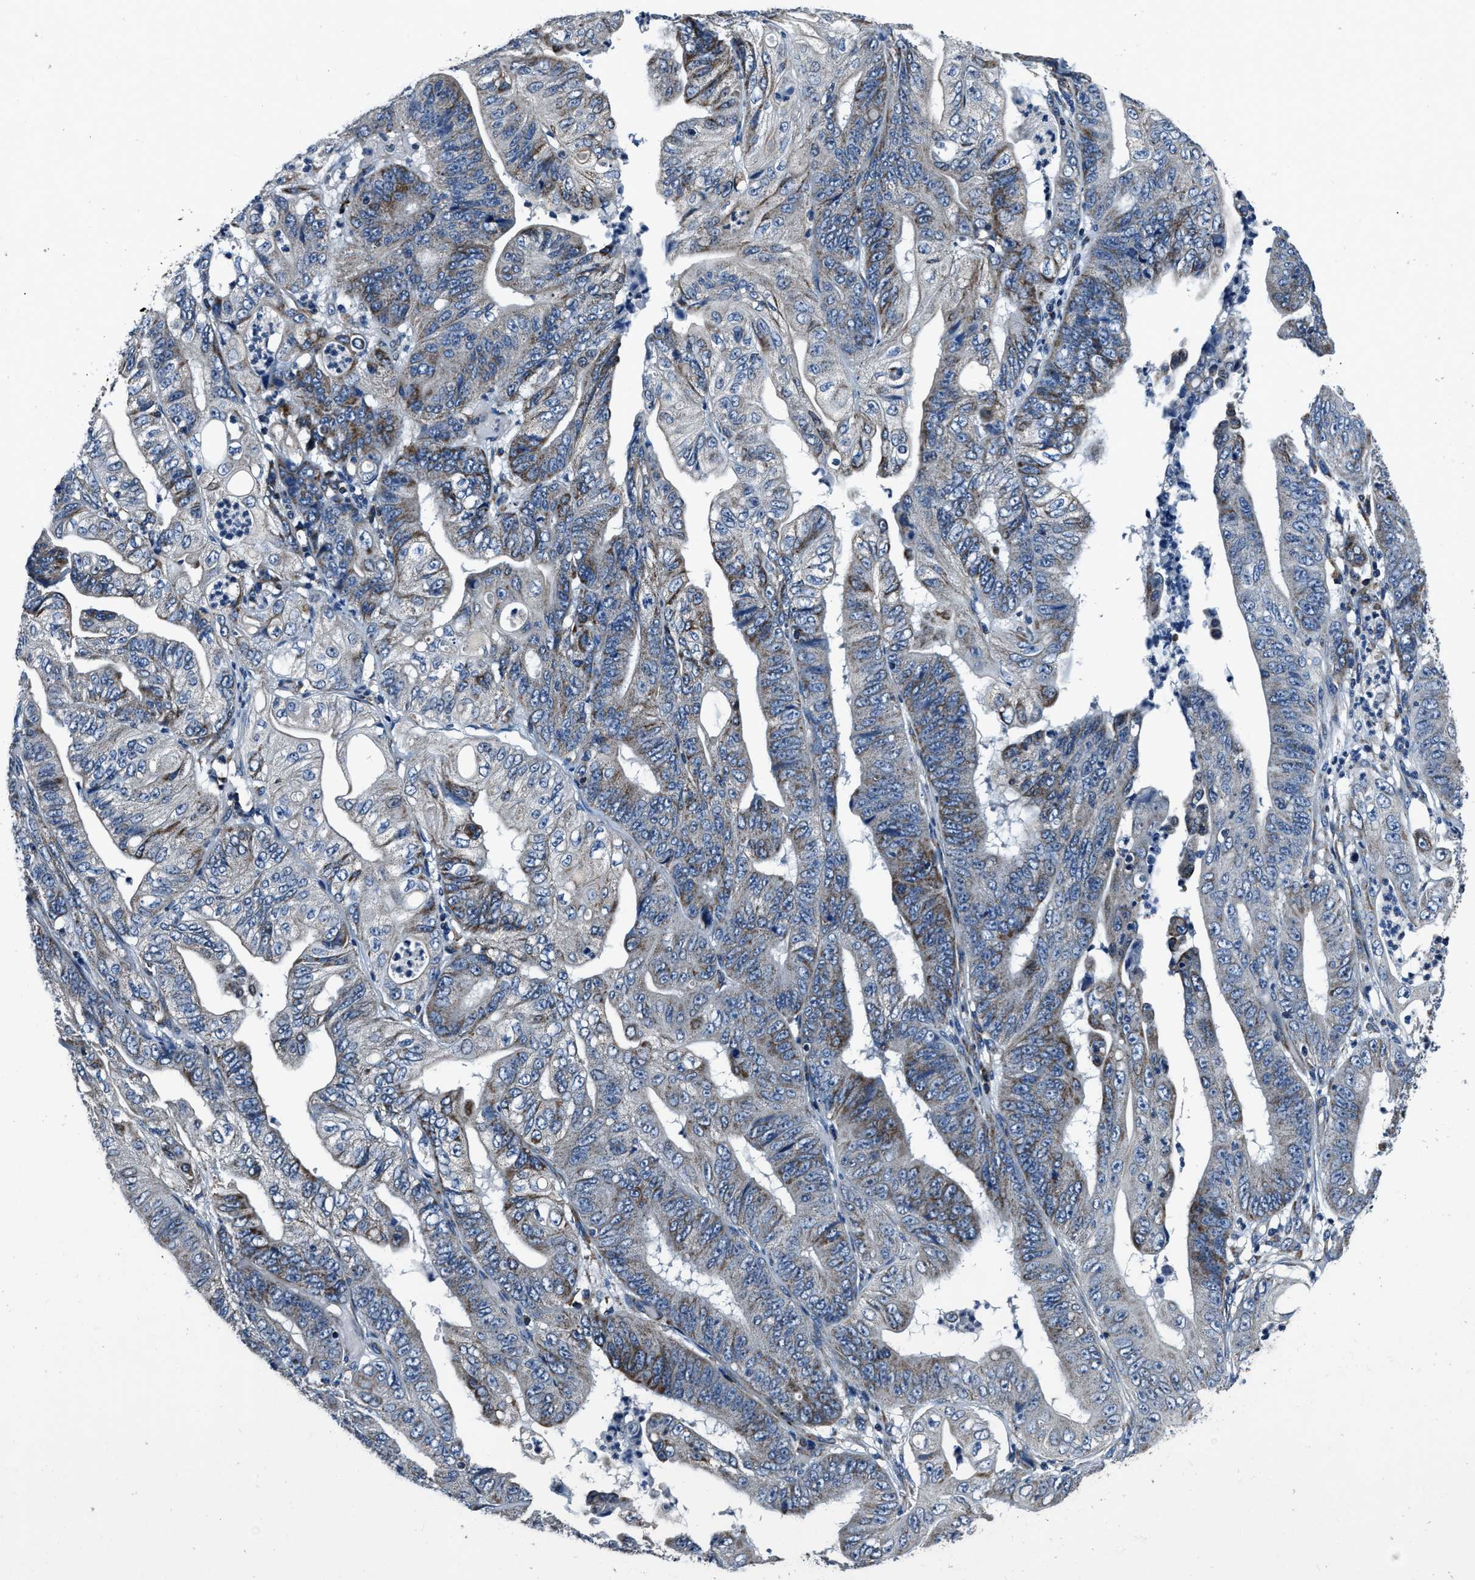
{"staining": {"intensity": "weak", "quantity": "<25%", "location": "cytoplasmic/membranous"}, "tissue": "stomach cancer", "cell_type": "Tumor cells", "image_type": "cancer", "snomed": [{"axis": "morphology", "description": "Adenocarcinoma, NOS"}, {"axis": "topography", "description": "Stomach"}], "caption": "Stomach cancer stained for a protein using immunohistochemistry (IHC) demonstrates no staining tumor cells.", "gene": "OGDH", "patient": {"sex": "female", "age": 73}}